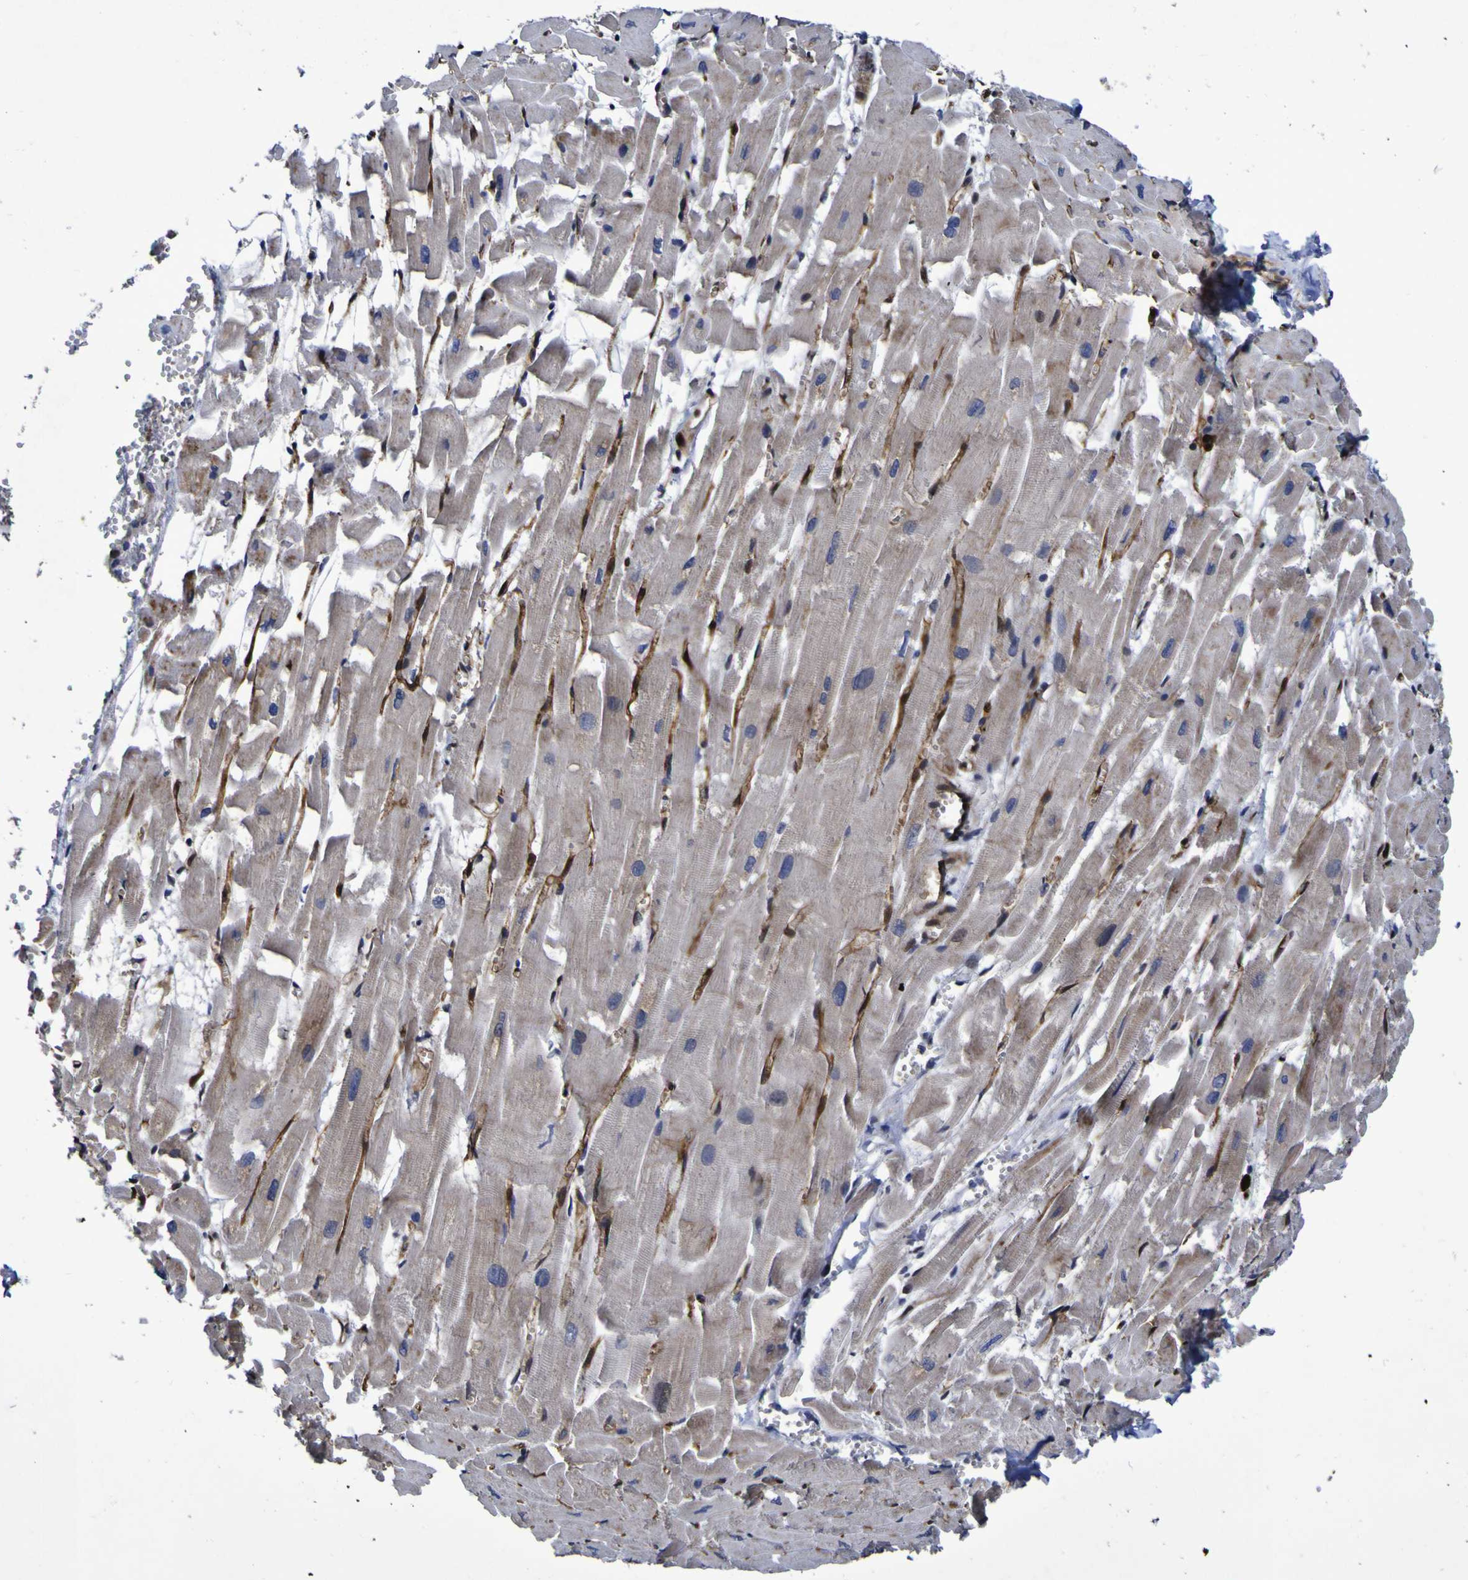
{"staining": {"intensity": "moderate", "quantity": ">75%", "location": "cytoplasmic/membranous,nuclear"}, "tissue": "heart muscle", "cell_type": "Cardiomyocytes", "image_type": "normal", "snomed": [{"axis": "morphology", "description": "Normal tissue, NOS"}, {"axis": "topography", "description": "Heart"}], "caption": "Immunohistochemical staining of unremarkable human heart muscle reveals >75% levels of moderate cytoplasmic/membranous,nuclear protein positivity in about >75% of cardiomyocytes. The staining is performed using DAB (3,3'-diaminobenzidine) brown chromogen to label protein expression. The nuclei are counter-stained blue using hematoxylin.", "gene": "MGLL", "patient": {"sex": "female", "age": 19}}